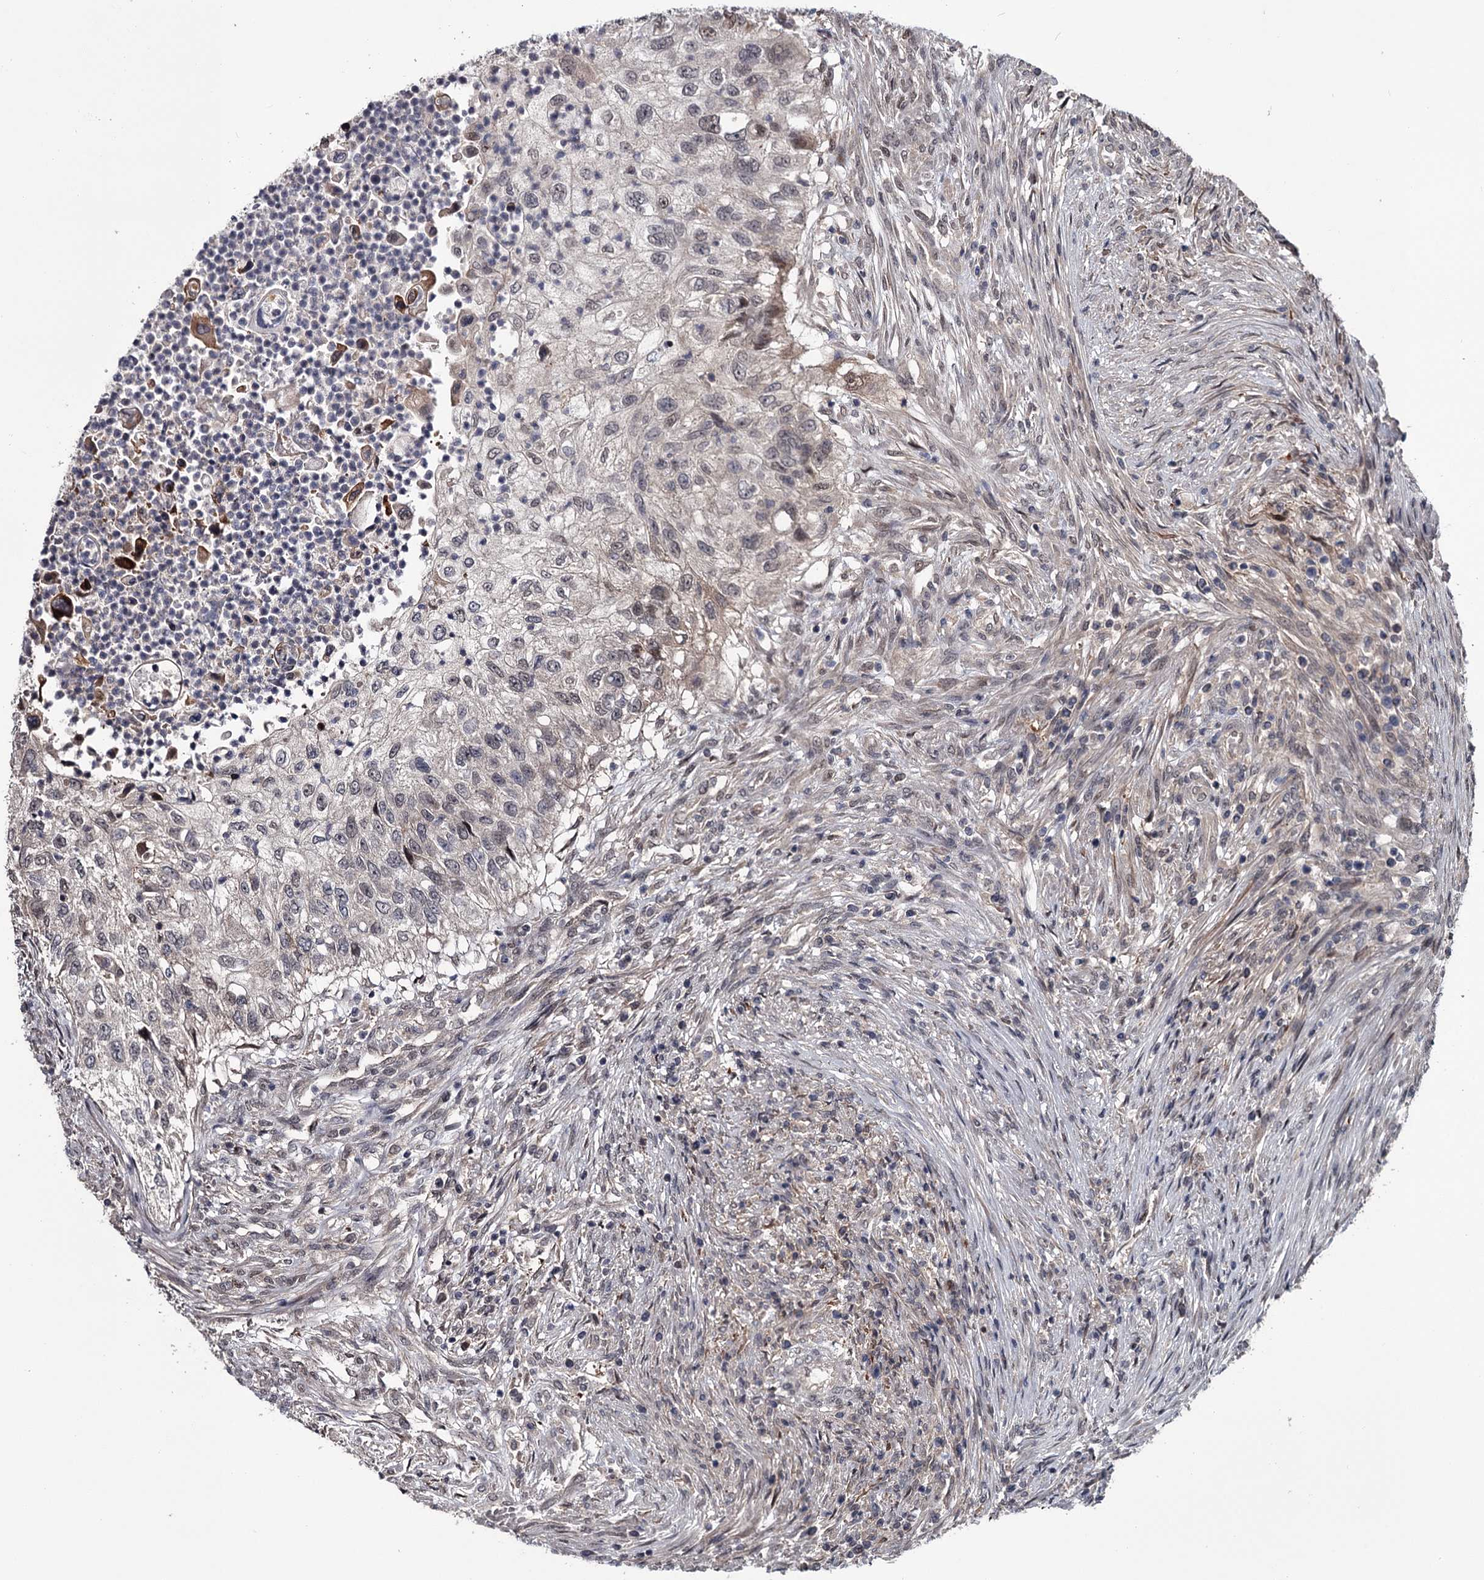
{"staining": {"intensity": "negative", "quantity": "none", "location": "none"}, "tissue": "urothelial cancer", "cell_type": "Tumor cells", "image_type": "cancer", "snomed": [{"axis": "morphology", "description": "Urothelial carcinoma, High grade"}, {"axis": "topography", "description": "Urinary bladder"}], "caption": "Tumor cells show no significant positivity in urothelial carcinoma (high-grade).", "gene": "DAO", "patient": {"sex": "female", "age": 60}}